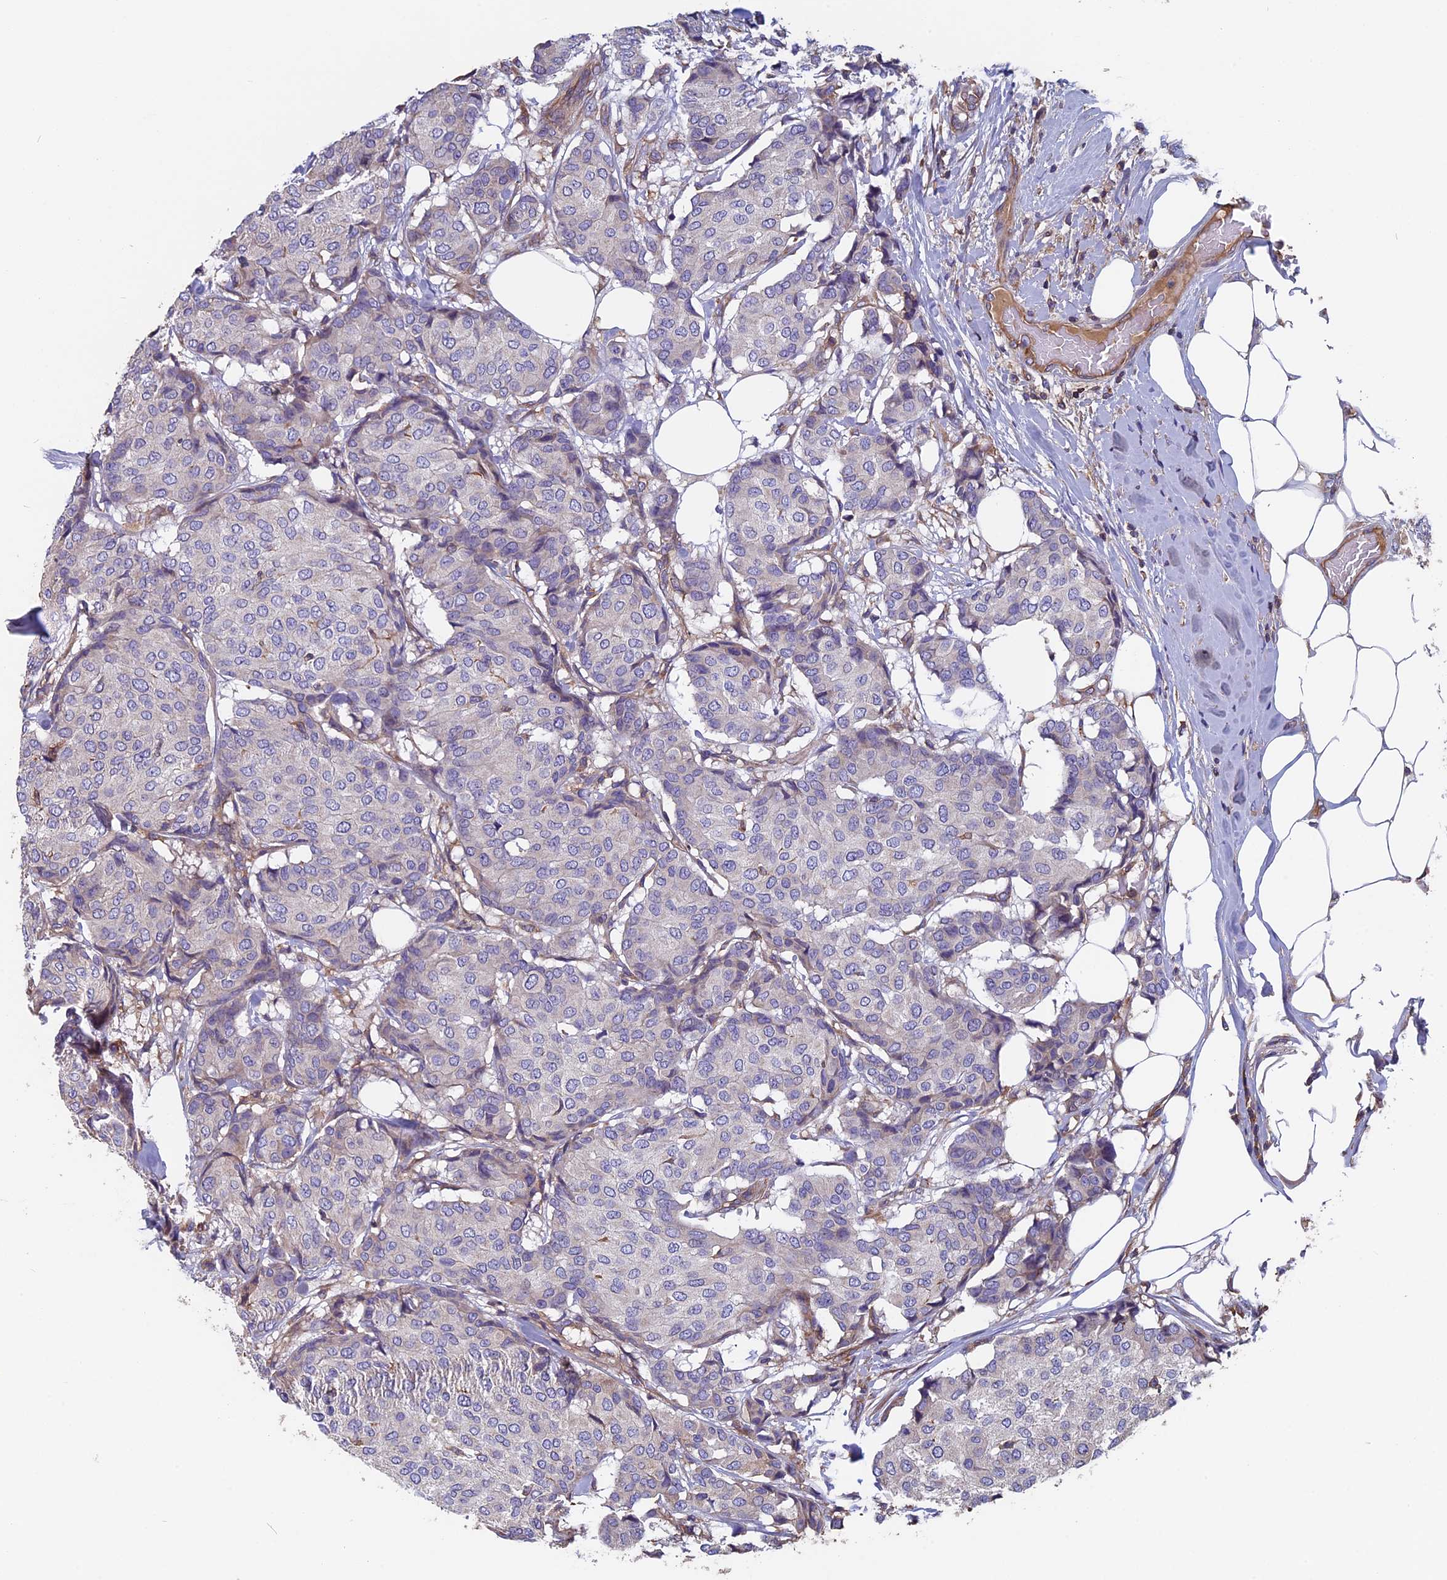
{"staining": {"intensity": "negative", "quantity": "none", "location": "none"}, "tissue": "breast cancer", "cell_type": "Tumor cells", "image_type": "cancer", "snomed": [{"axis": "morphology", "description": "Duct carcinoma"}, {"axis": "topography", "description": "Breast"}], "caption": "Immunohistochemical staining of human intraductal carcinoma (breast) exhibits no significant staining in tumor cells. The staining is performed using DAB brown chromogen with nuclei counter-stained in using hematoxylin.", "gene": "CCDC153", "patient": {"sex": "female", "age": 75}}